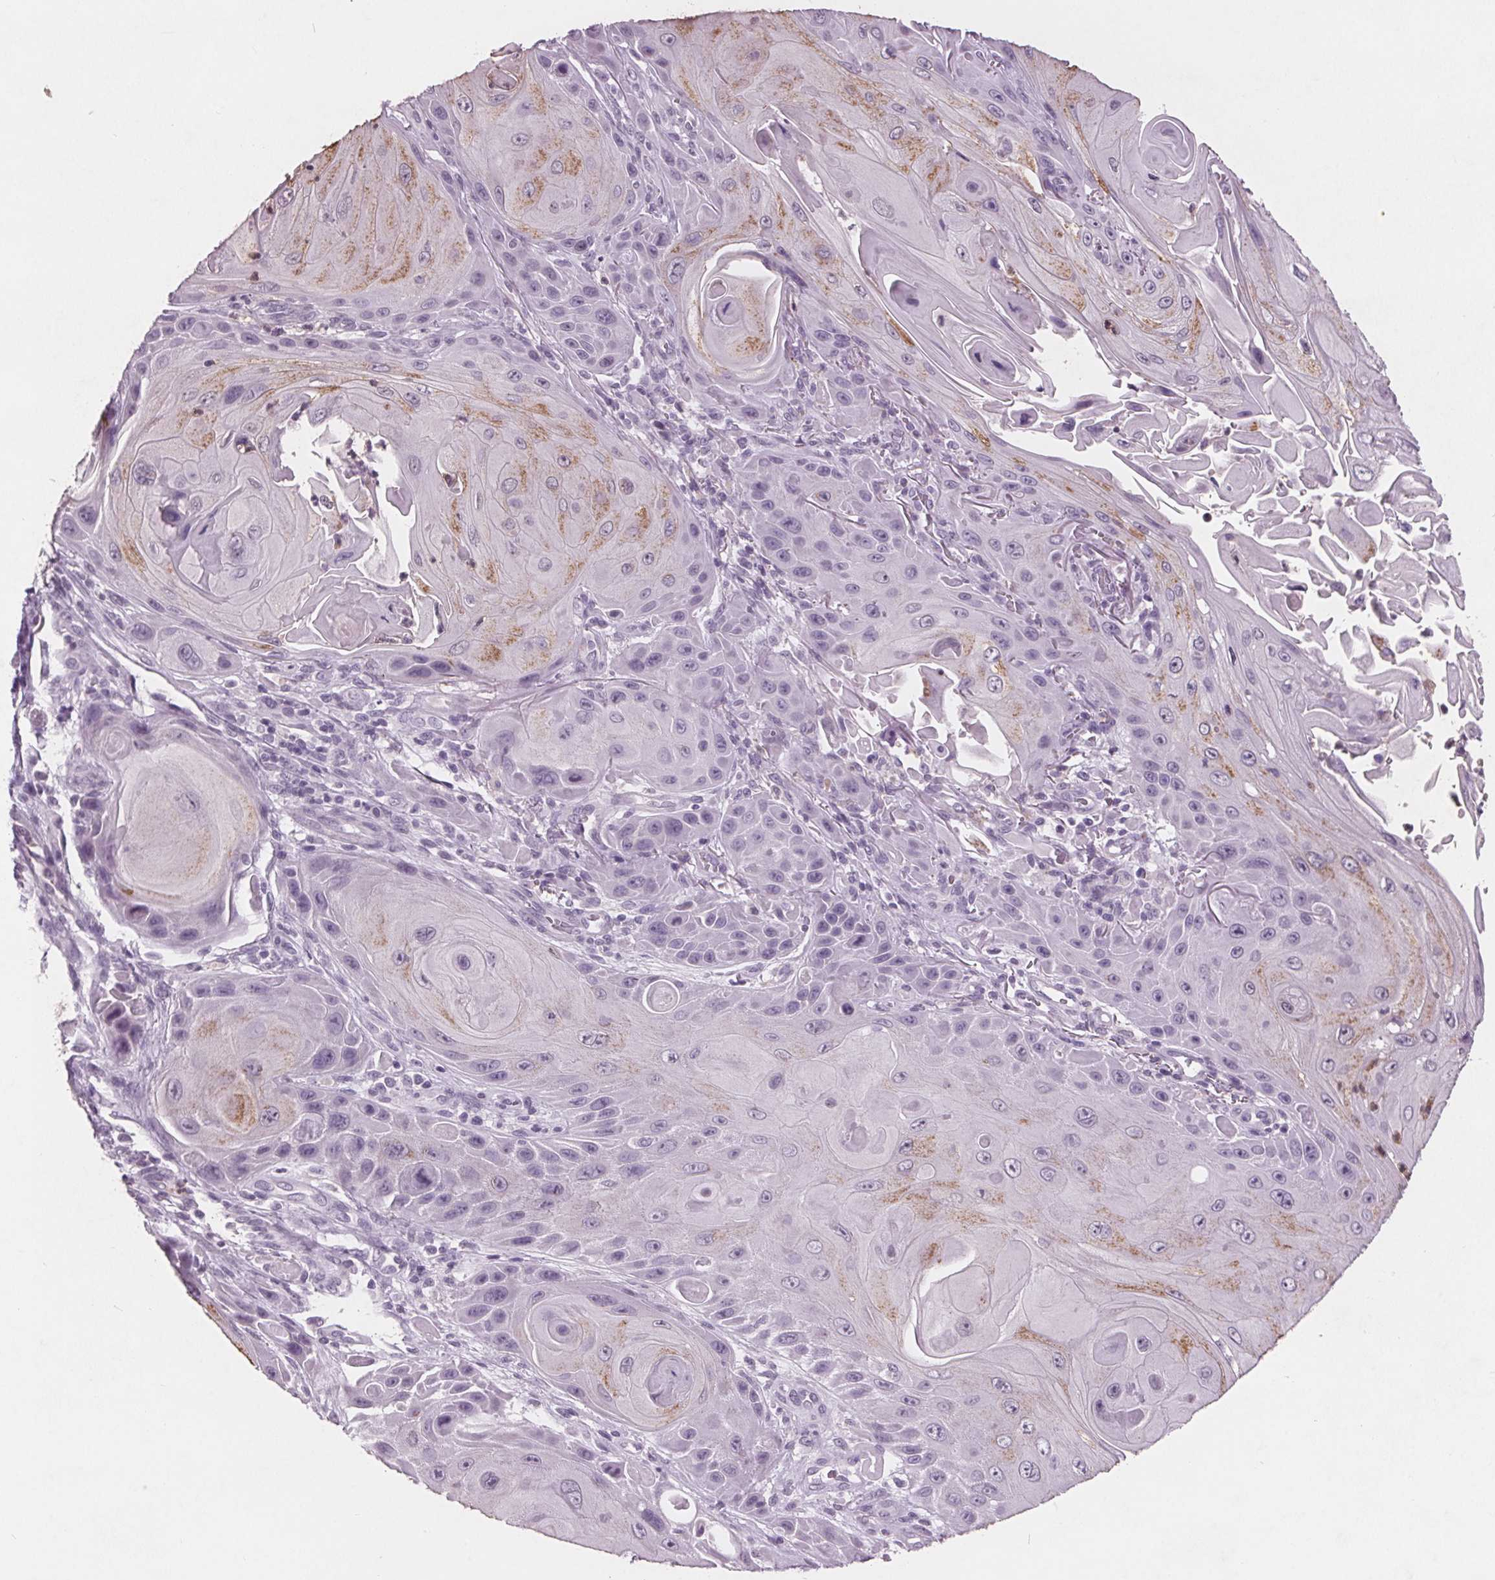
{"staining": {"intensity": "moderate", "quantity": "<25%", "location": "cytoplasmic/membranous"}, "tissue": "skin cancer", "cell_type": "Tumor cells", "image_type": "cancer", "snomed": [{"axis": "morphology", "description": "Squamous cell carcinoma, NOS"}, {"axis": "topography", "description": "Skin"}], "caption": "Brown immunohistochemical staining in skin squamous cell carcinoma displays moderate cytoplasmic/membranous expression in about <25% of tumor cells.", "gene": "PTPN14", "patient": {"sex": "female", "age": 94}}